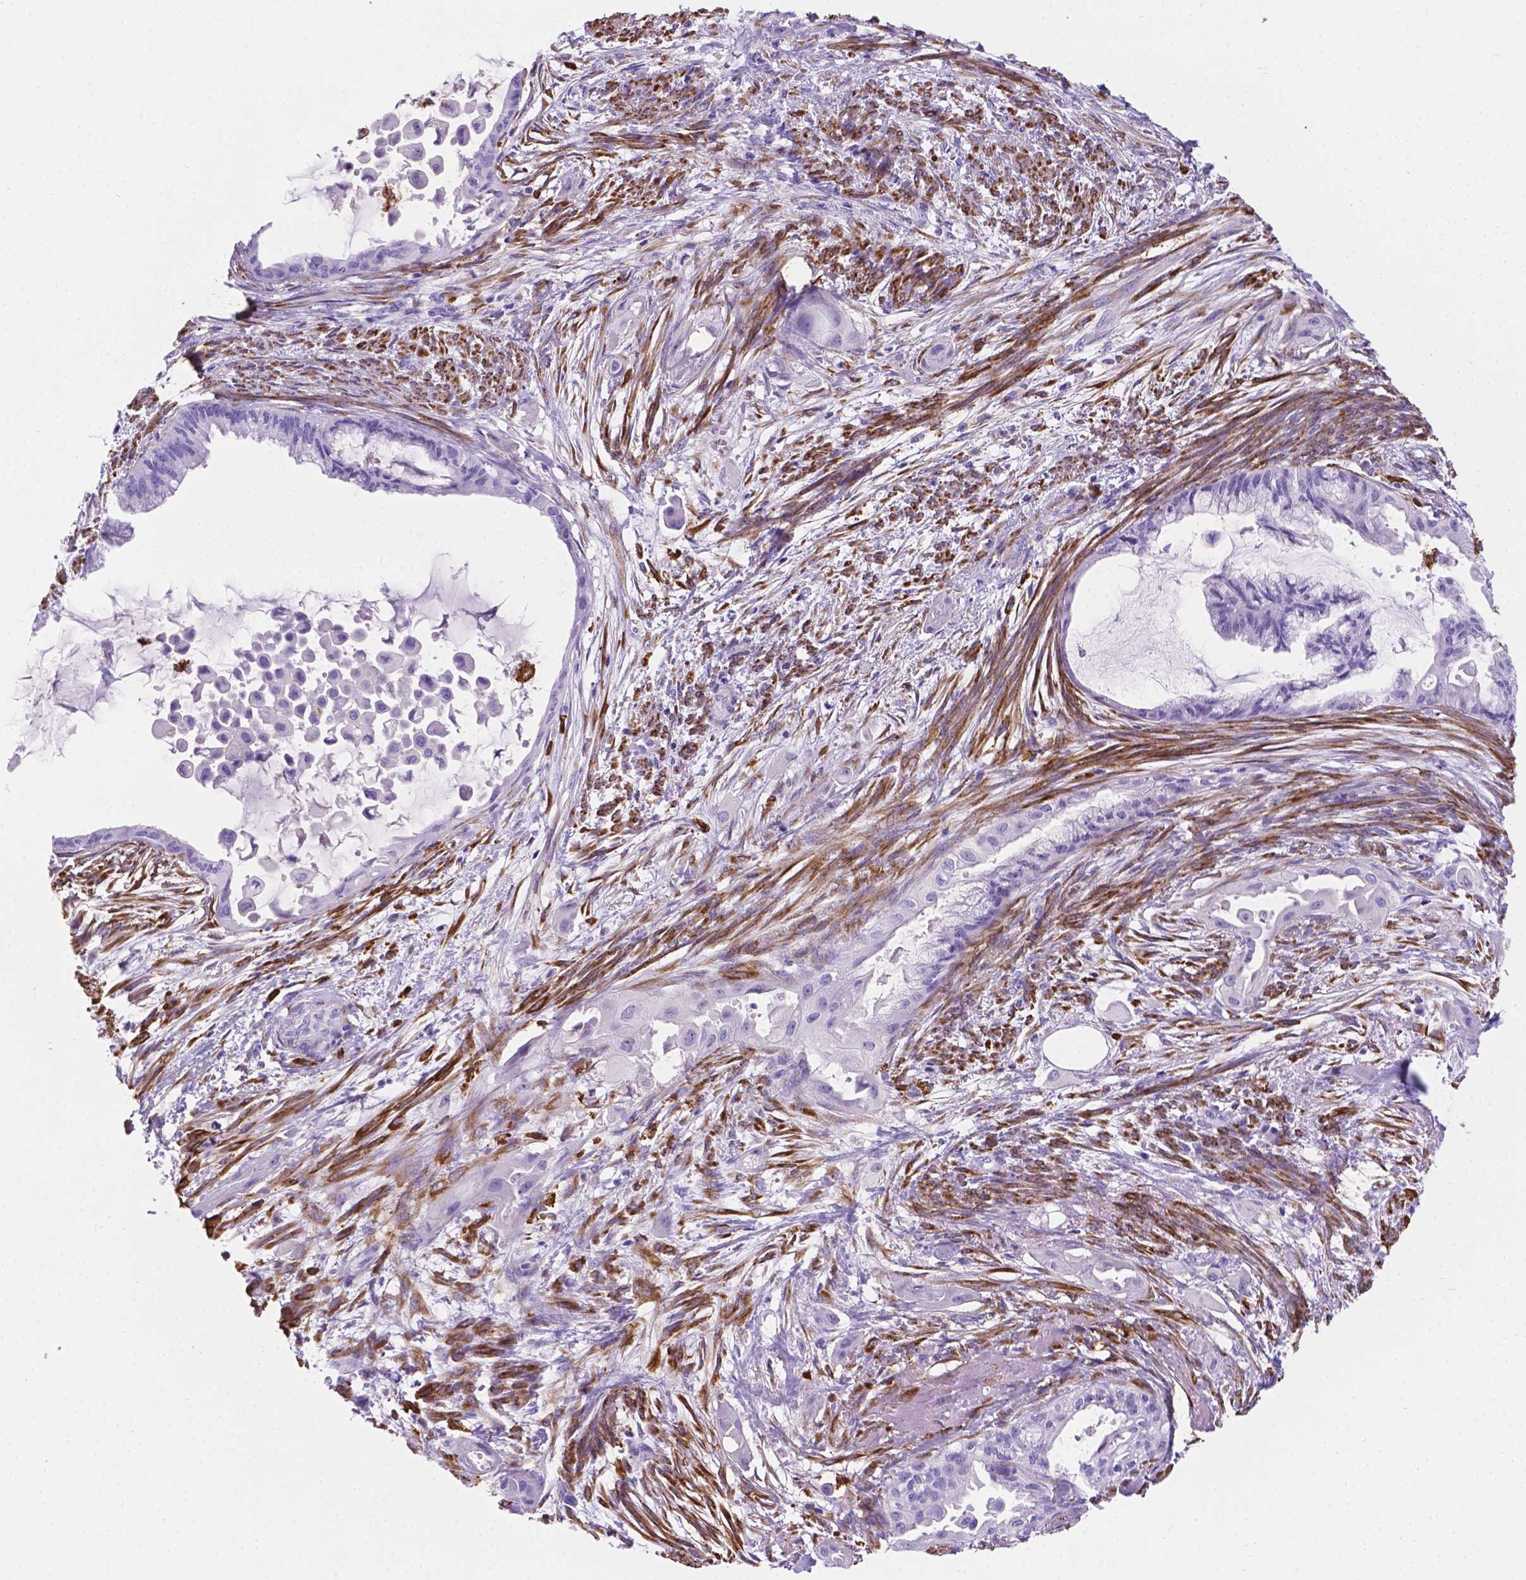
{"staining": {"intensity": "negative", "quantity": "none", "location": "none"}, "tissue": "endometrial cancer", "cell_type": "Tumor cells", "image_type": "cancer", "snomed": [{"axis": "morphology", "description": "Adenocarcinoma, NOS"}, {"axis": "topography", "description": "Endometrium"}], "caption": "This is an immunohistochemistry (IHC) histopathology image of adenocarcinoma (endometrial). There is no staining in tumor cells.", "gene": "MACF1", "patient": {"sex": "female", "age": 86}}